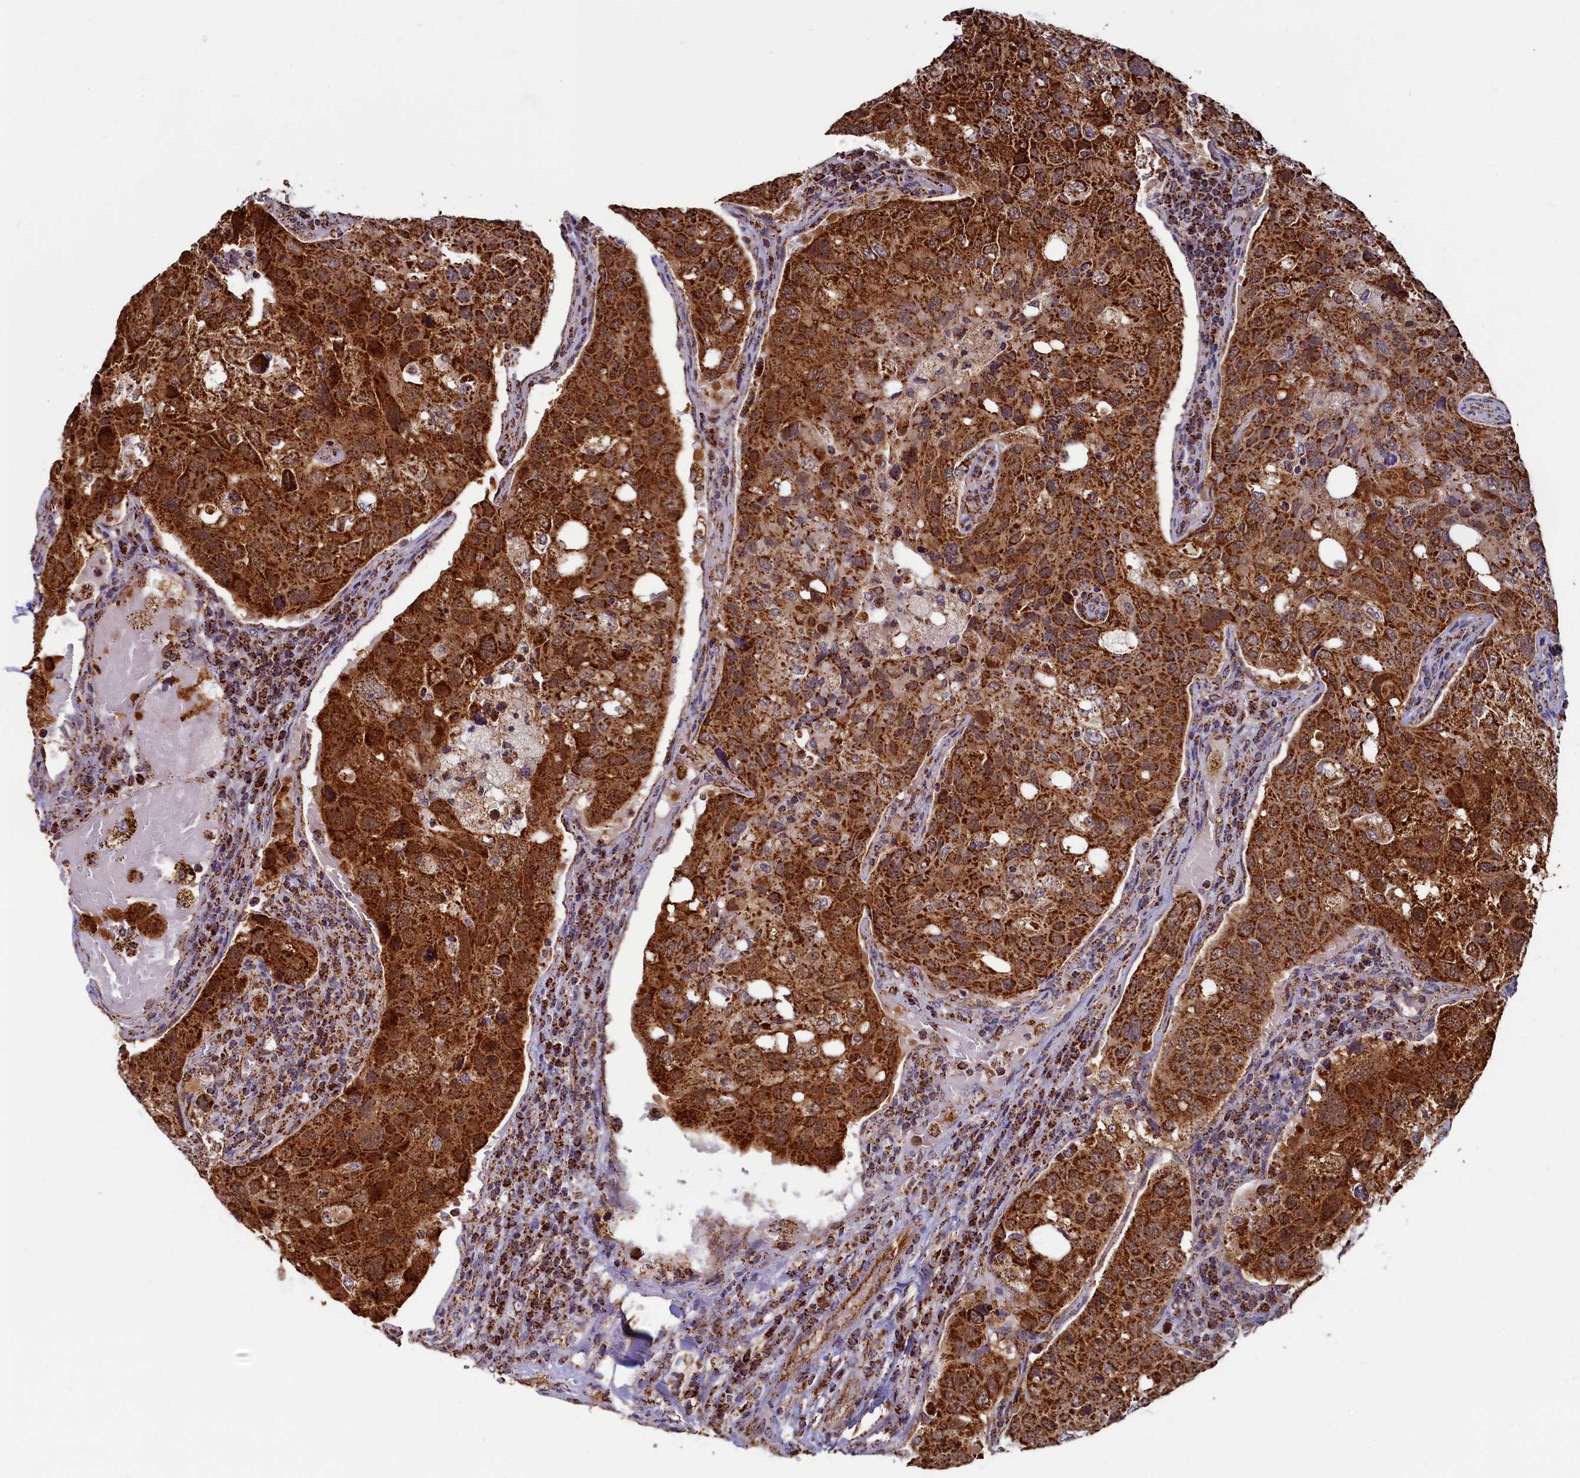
{"staining": {"intensity": "strong", "quantity": ">75%", "location": "cytoplasmic/membranous"}, "tissue": "urothelial cancer", "cell_type": "Tumor cells", "image_type": "cancer", "snomed": [{"axis": "morphology", "description": "Urothelial carcinoma, High grade"}, {"axis": "topography", "description": "Lymph node"}, {"axis": "topography", "description": "Urinary bladder"}], "caption": "A high-resolution photomicrograph shows immunohistochemistry staining of urothelial carcinoma (high-grade), which demonstrates strong cytoplasmic/membranous expression in approximately >75% of tumor cells. (DAB (3,3'-diaminobenzidine) = brown stain, brightfield microscopy at high magnification).", "gene": "SPR", "patient": {"sex": "male", "age": 51}}